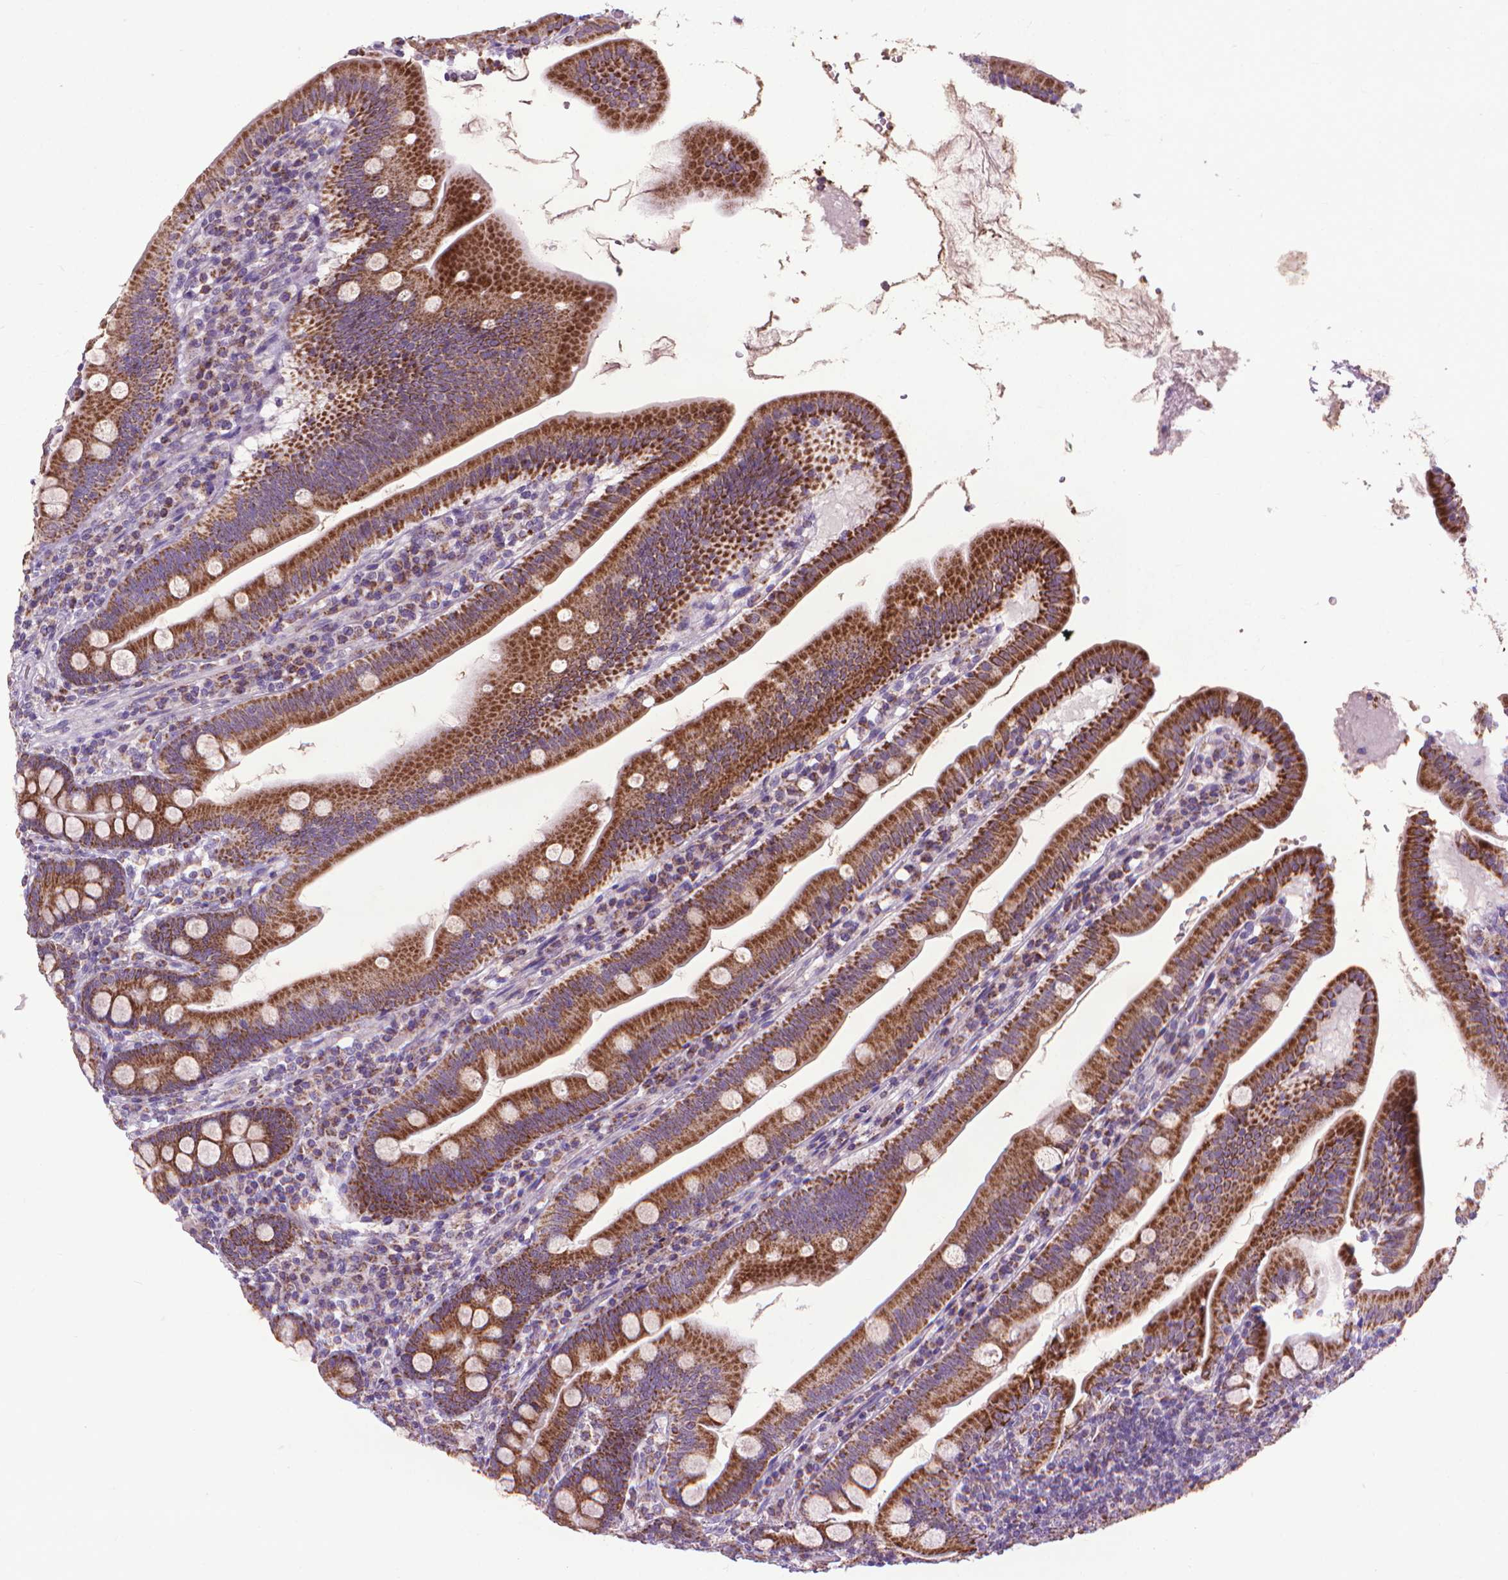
{"staining": {"intensity": "strong", "quantity": ">75%", "location": "cytoplasmic/membranous"}, "tissue": "duodenum", "cell_type": "Glandular cells", "image_type": "normal", "snomed": [{"axis": "morphology", "description": "Normal tissue, NOS"}, {"axis": "topography", "description": "Duodenum"}], "caption": "Immunohistochemical staining of unremarkable duodenum reveals strong cytoplasmic/membranous protein positivity in about >75% of glandular cells.", "gene": "VDAC1", "patient": {"sex": "female", "age": 67}}